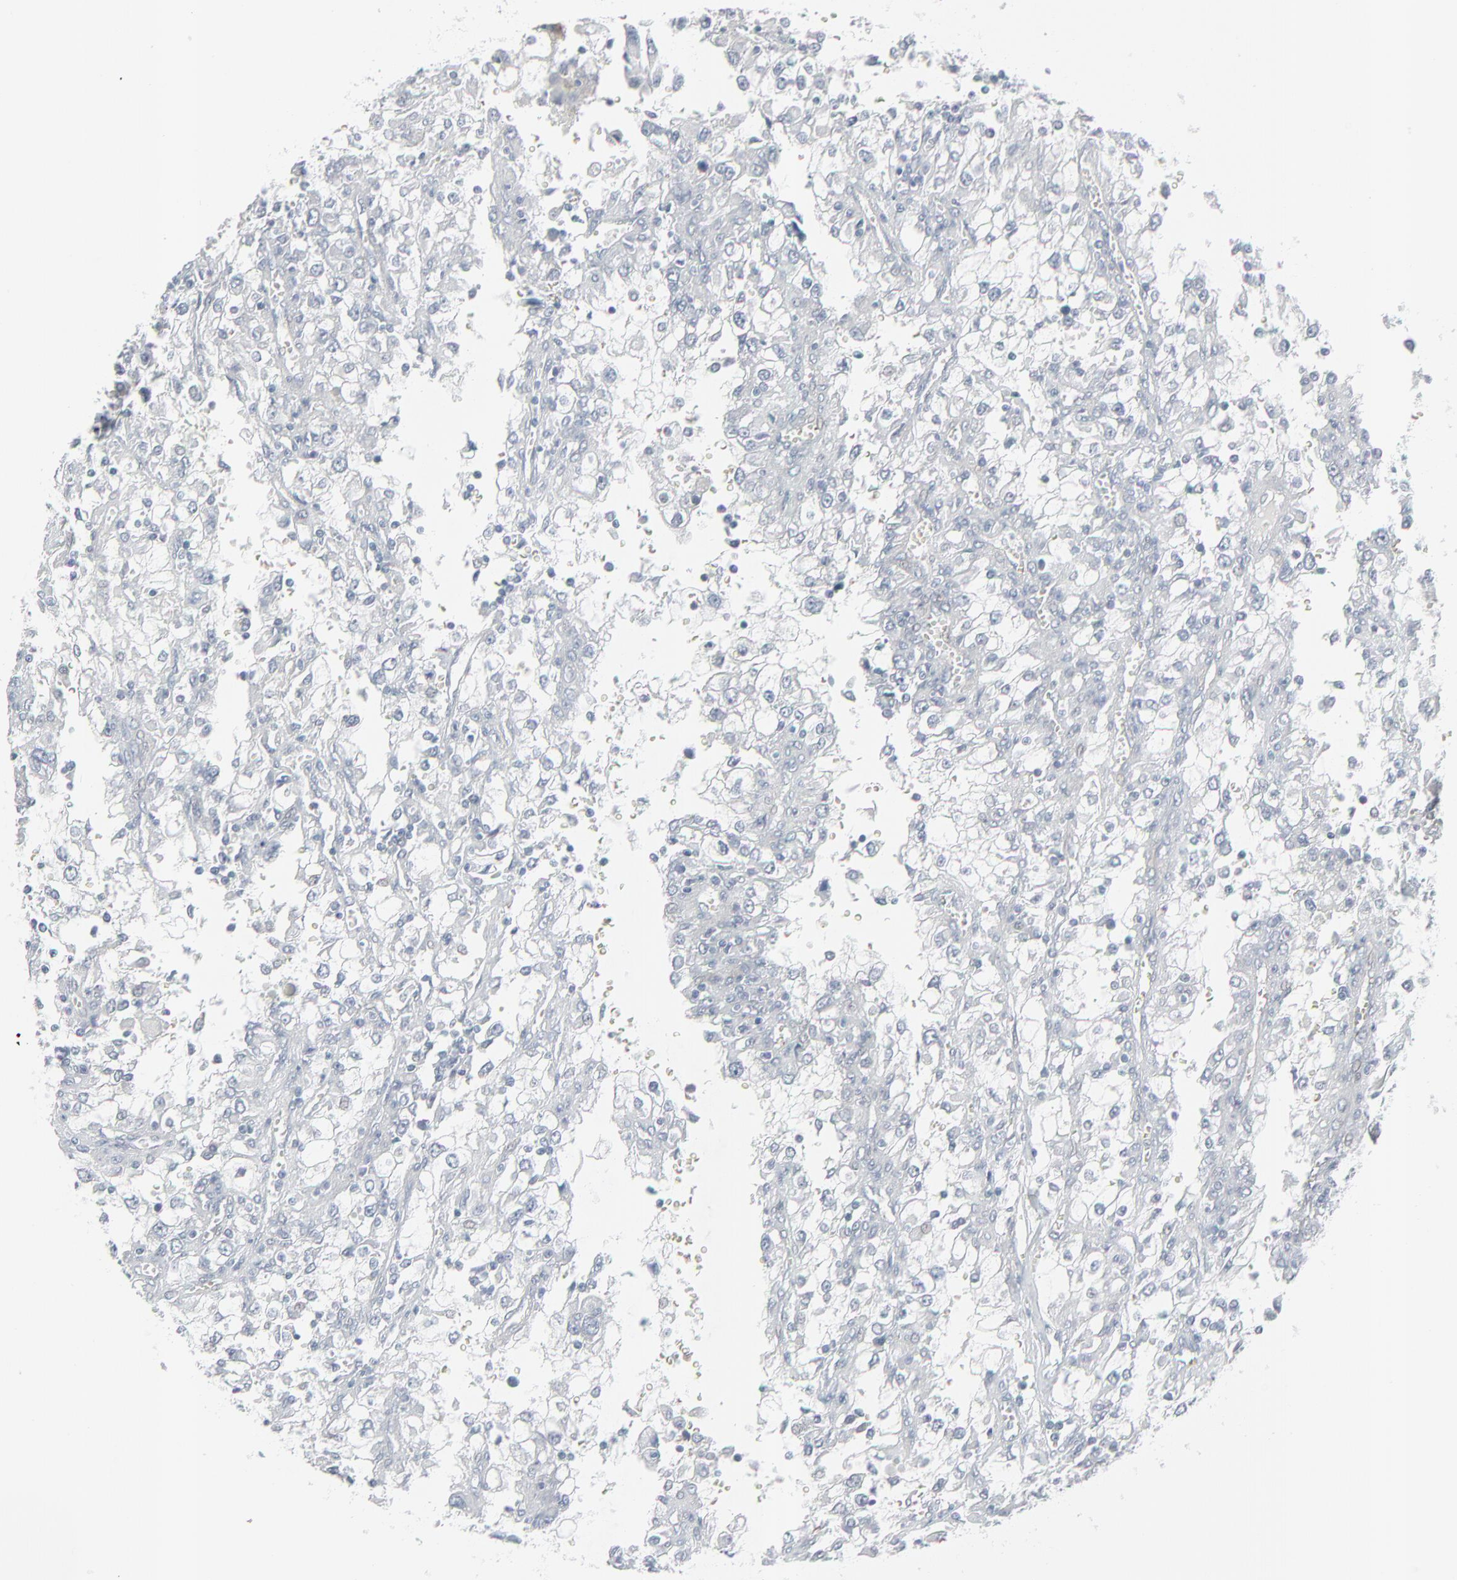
{"staining": {"intensity": "negative", "quantity": "none", "location": "none"}, "tissue": "renal cancer", "cell_type": "Tumor cells", "image_type": "cancer", "snomed": [{"axis": "morphology", "description": "Adenocarcinoma, NOS"}, {"axis": "topography", "description": "Kidney"}], "caption": "Immunohistochemistry (IHC) of renal cancer (adenocarcinoma) displays no staining in tumor cells.", "gene": "NEUROD1", "patient": {"sex": "female", "age": 52}}